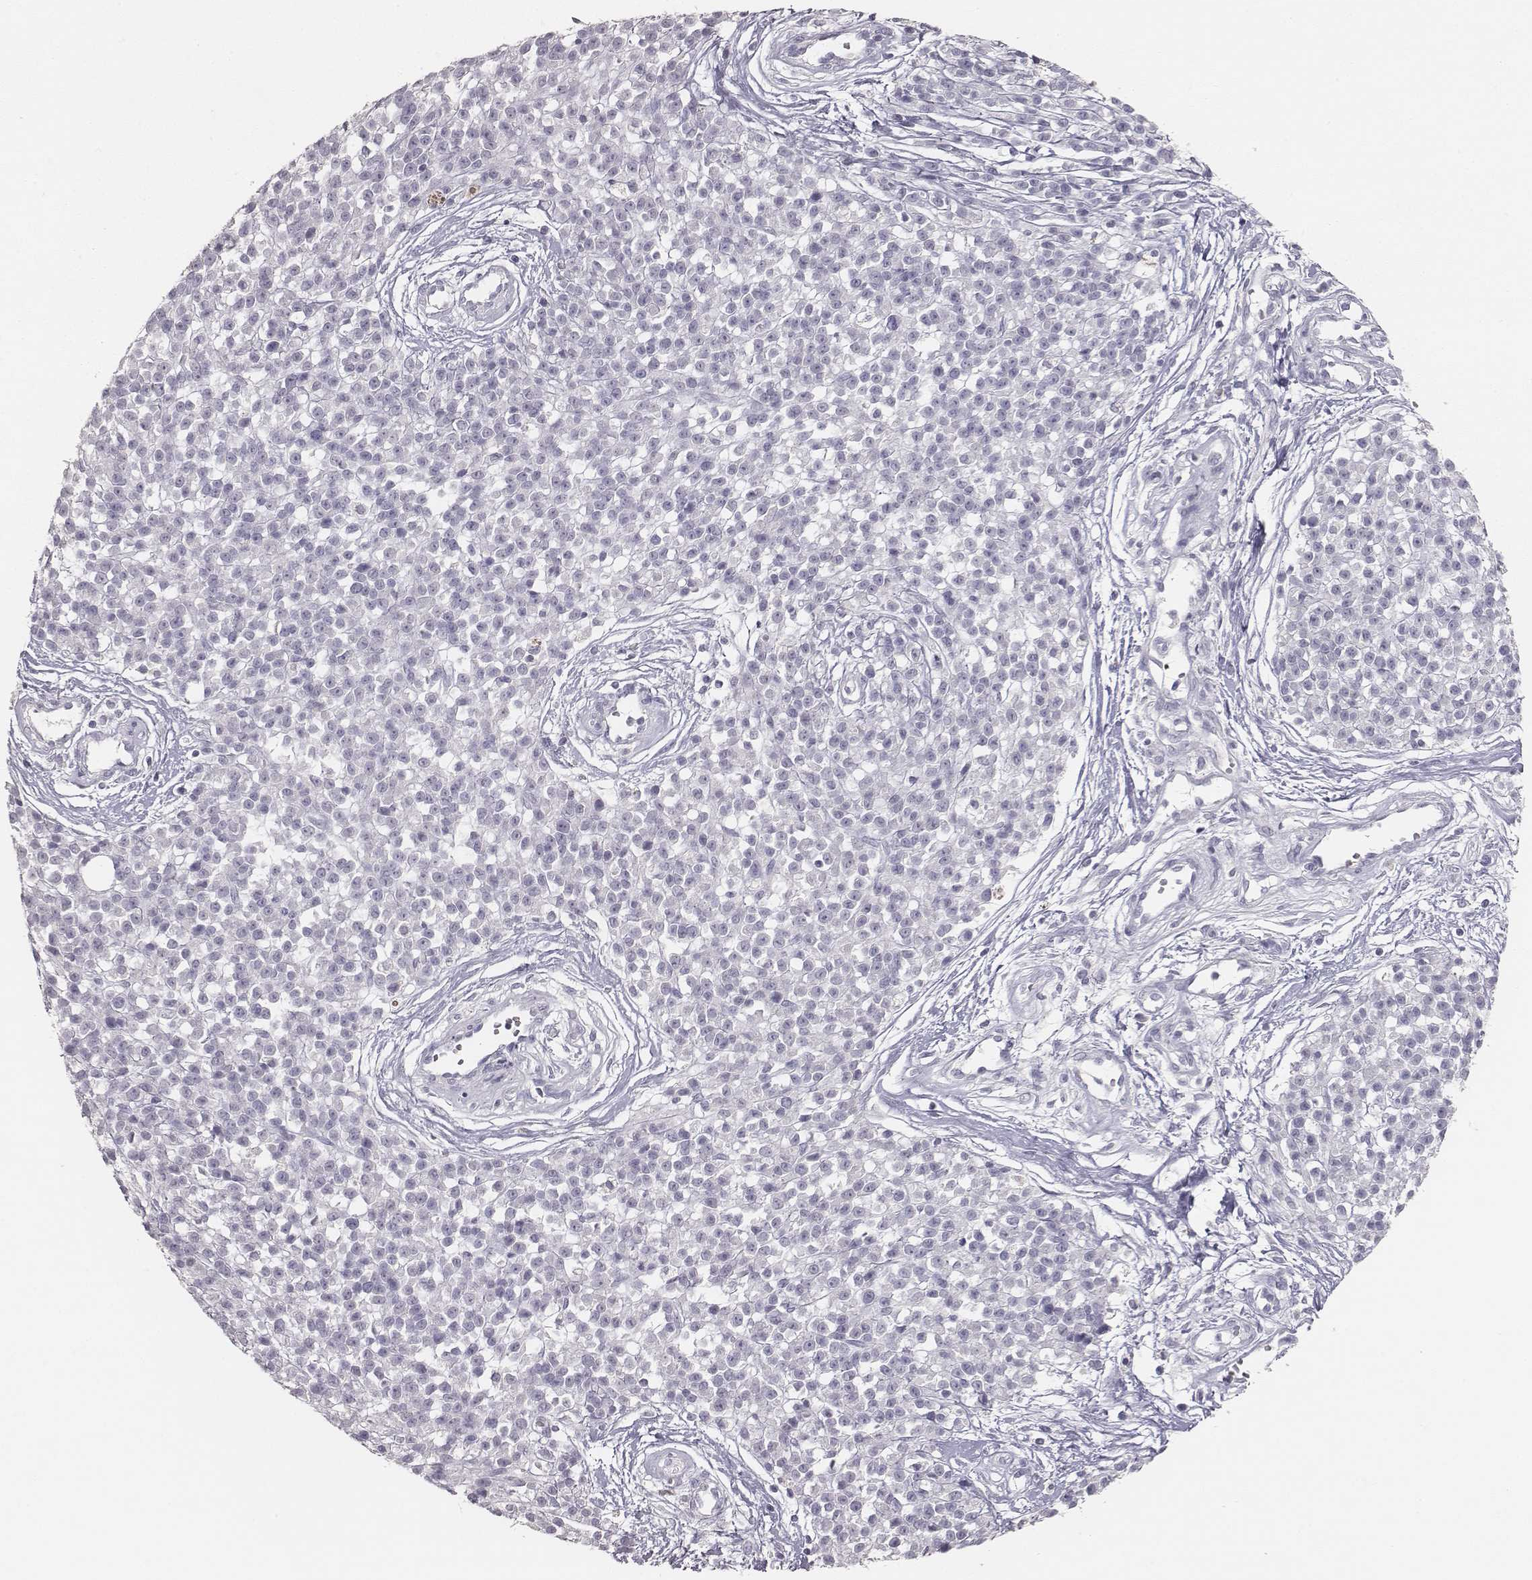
{"staining": {"intensity": "negative", "quantity": "none", "location": "none"}, "tissue": "melanoma", "cell_type": "Tumor cells", "image_type": "cancer", "snomed": [{"axis": "morphology", "description": "Malignant melanoma, NOS"}, {"axis": "topography", "description": "Skin"}, {"axis": "topography", "description": "Skin of trunk"}], "caption": "Tumor cells show no significant expression in malignant melanoma.", "gene": "MYH6", "patient": {"sex": "male", "age": 74}}